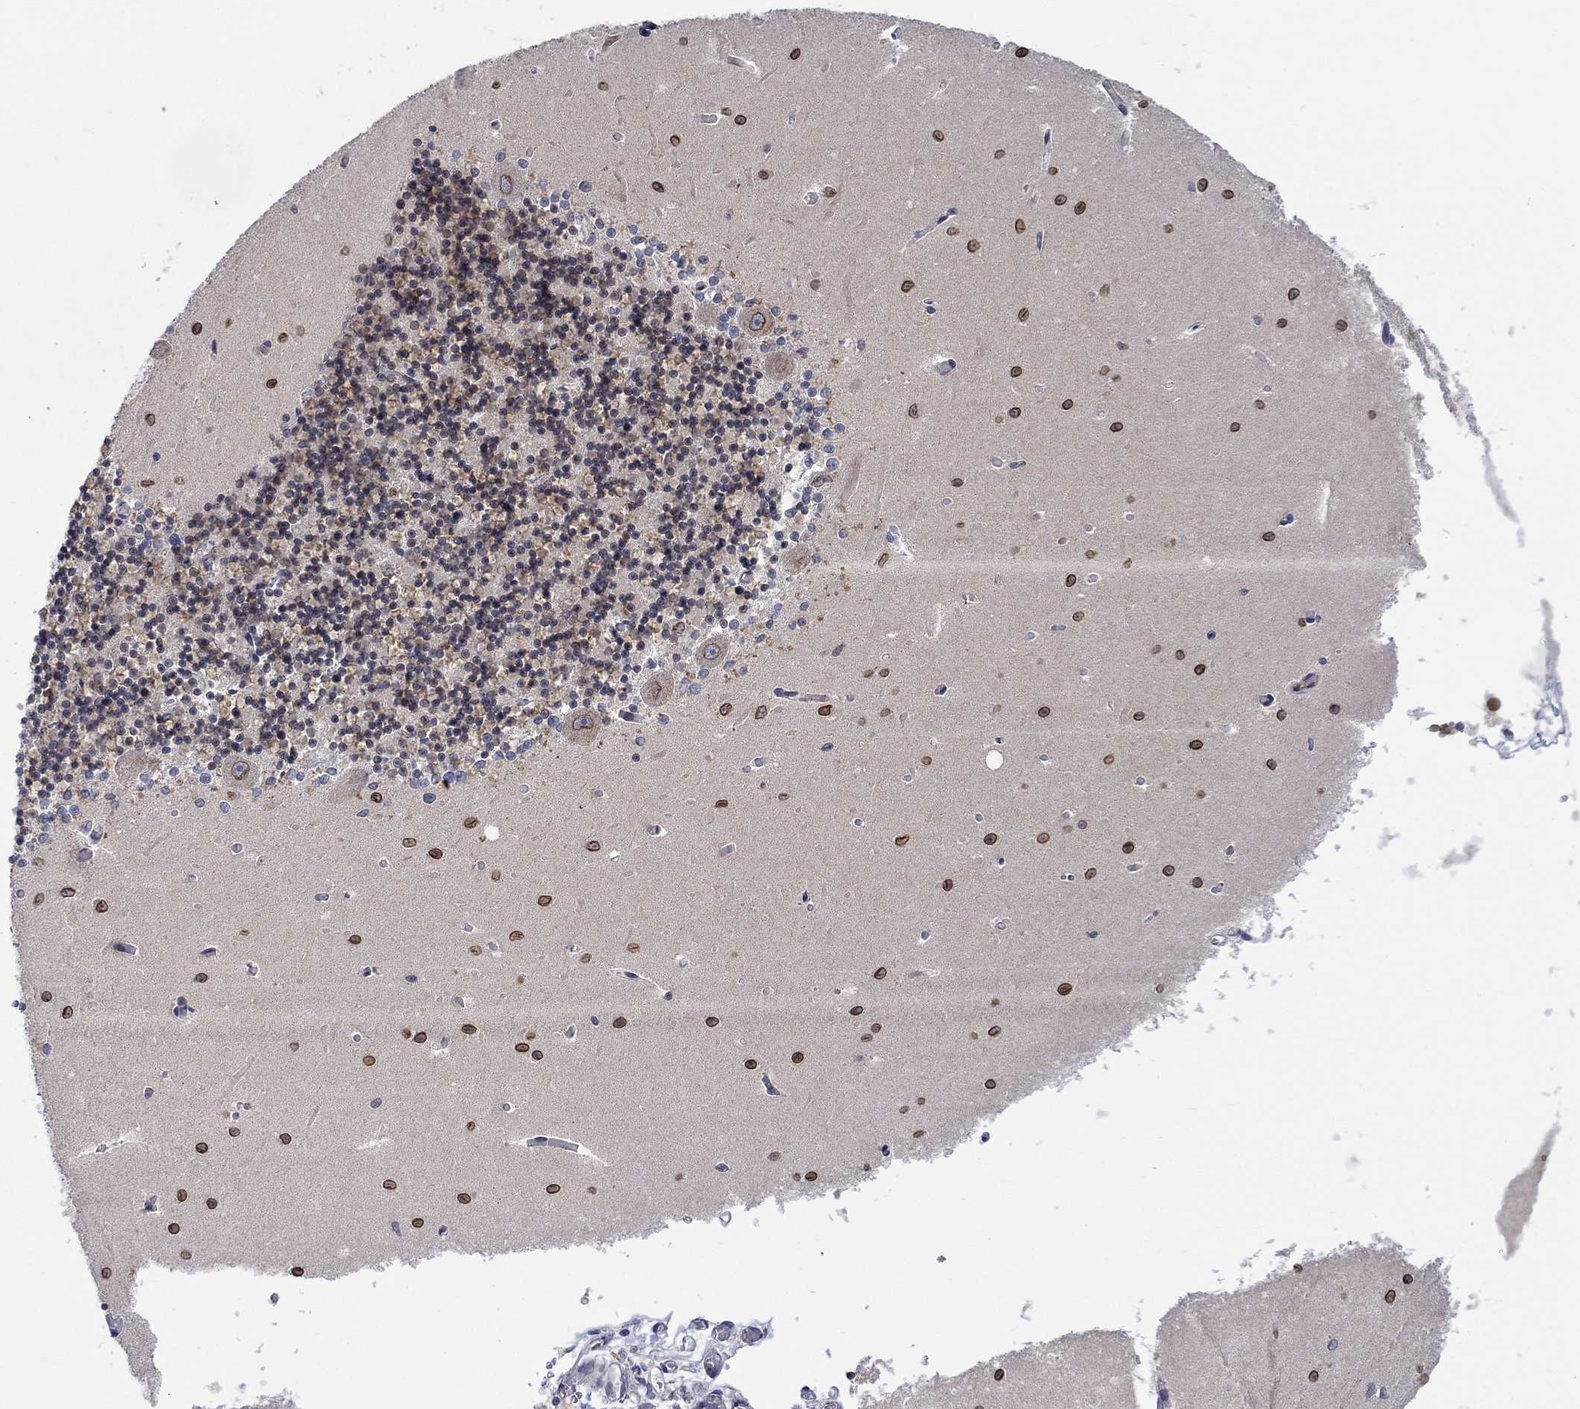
{"staining": {"intensity": "weak", "quantity": "25%-75%", "location": "cytoplasmic/membranous"}, "tissue": "cerebellum", "cell_type": "Cells in granular layer", "image_type": "normal", "snomed": [{"axis": "morphology", "description": "Normal tissue, NOS"}, {"axis": "topography", "description": "Cerebellum"}], "caption": "A brown stain highlights weak cytoplasmic/membranous expression of a protein in cells in granular layer of unremarkable human cerebellum. The staining is performed using DAB brown chromogen to label protein expression. The nuclei are counter-stained blue using hematoxylin.", "gene": "CAMK1D", "patient": {"sex": "female", "age": 64}}